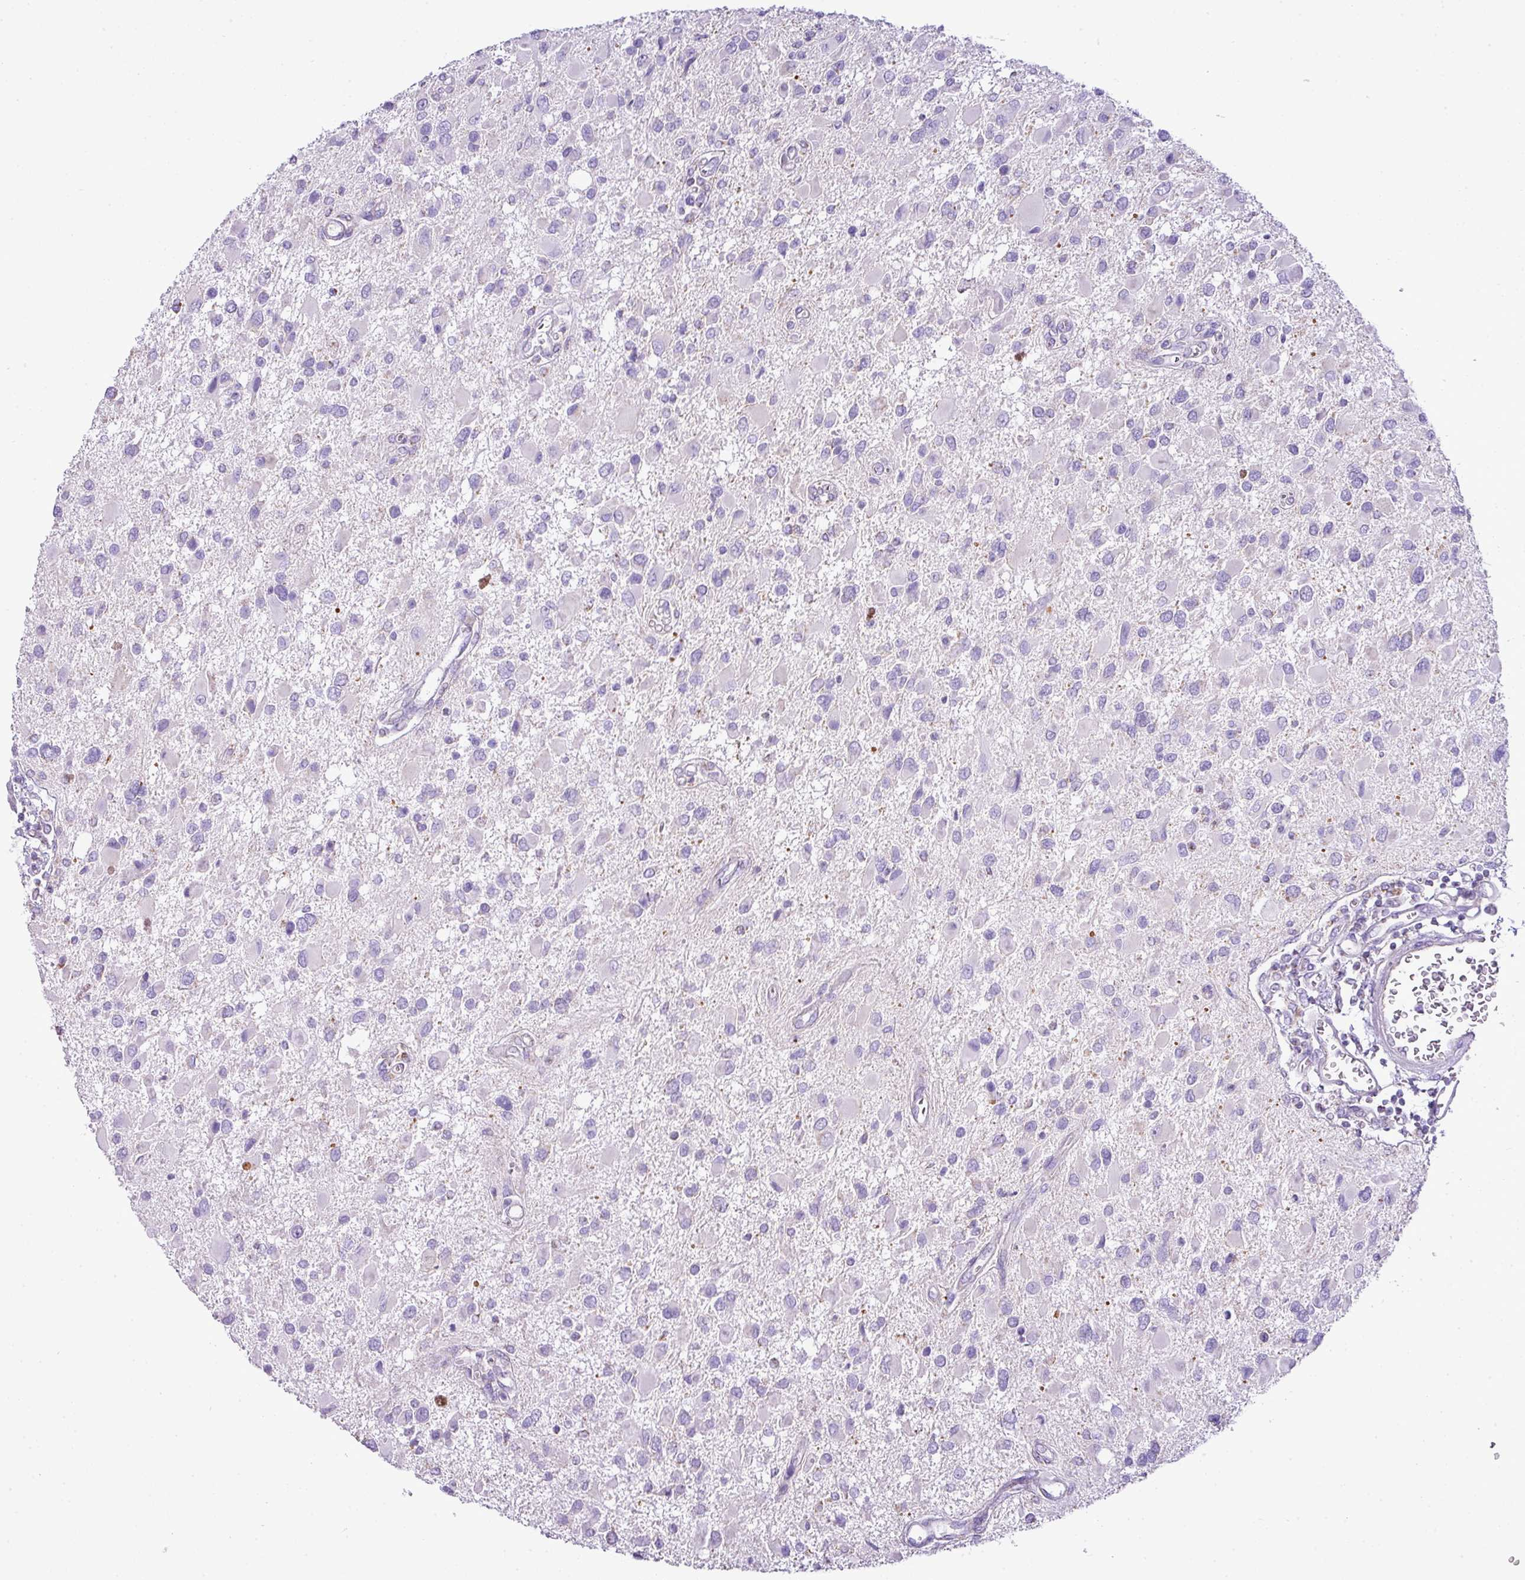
{"staining": {"intensity": "negative", "quantity": "none", "location": "none"}, "tissue": "glioma", "cell_type": "Tumor cells", "image_type": "cancer", "snomed": [{"axis": "morphology", "description": "Glioma, malignant, High grade"}, {"axis": "topography", "description": "Brain"}], "caption": "IHC of human malignant glioma (high-grade) reveals no staining in tumor cells.", "gene": "PGAP4", "patient": {"sex": "male", "age": 53}}